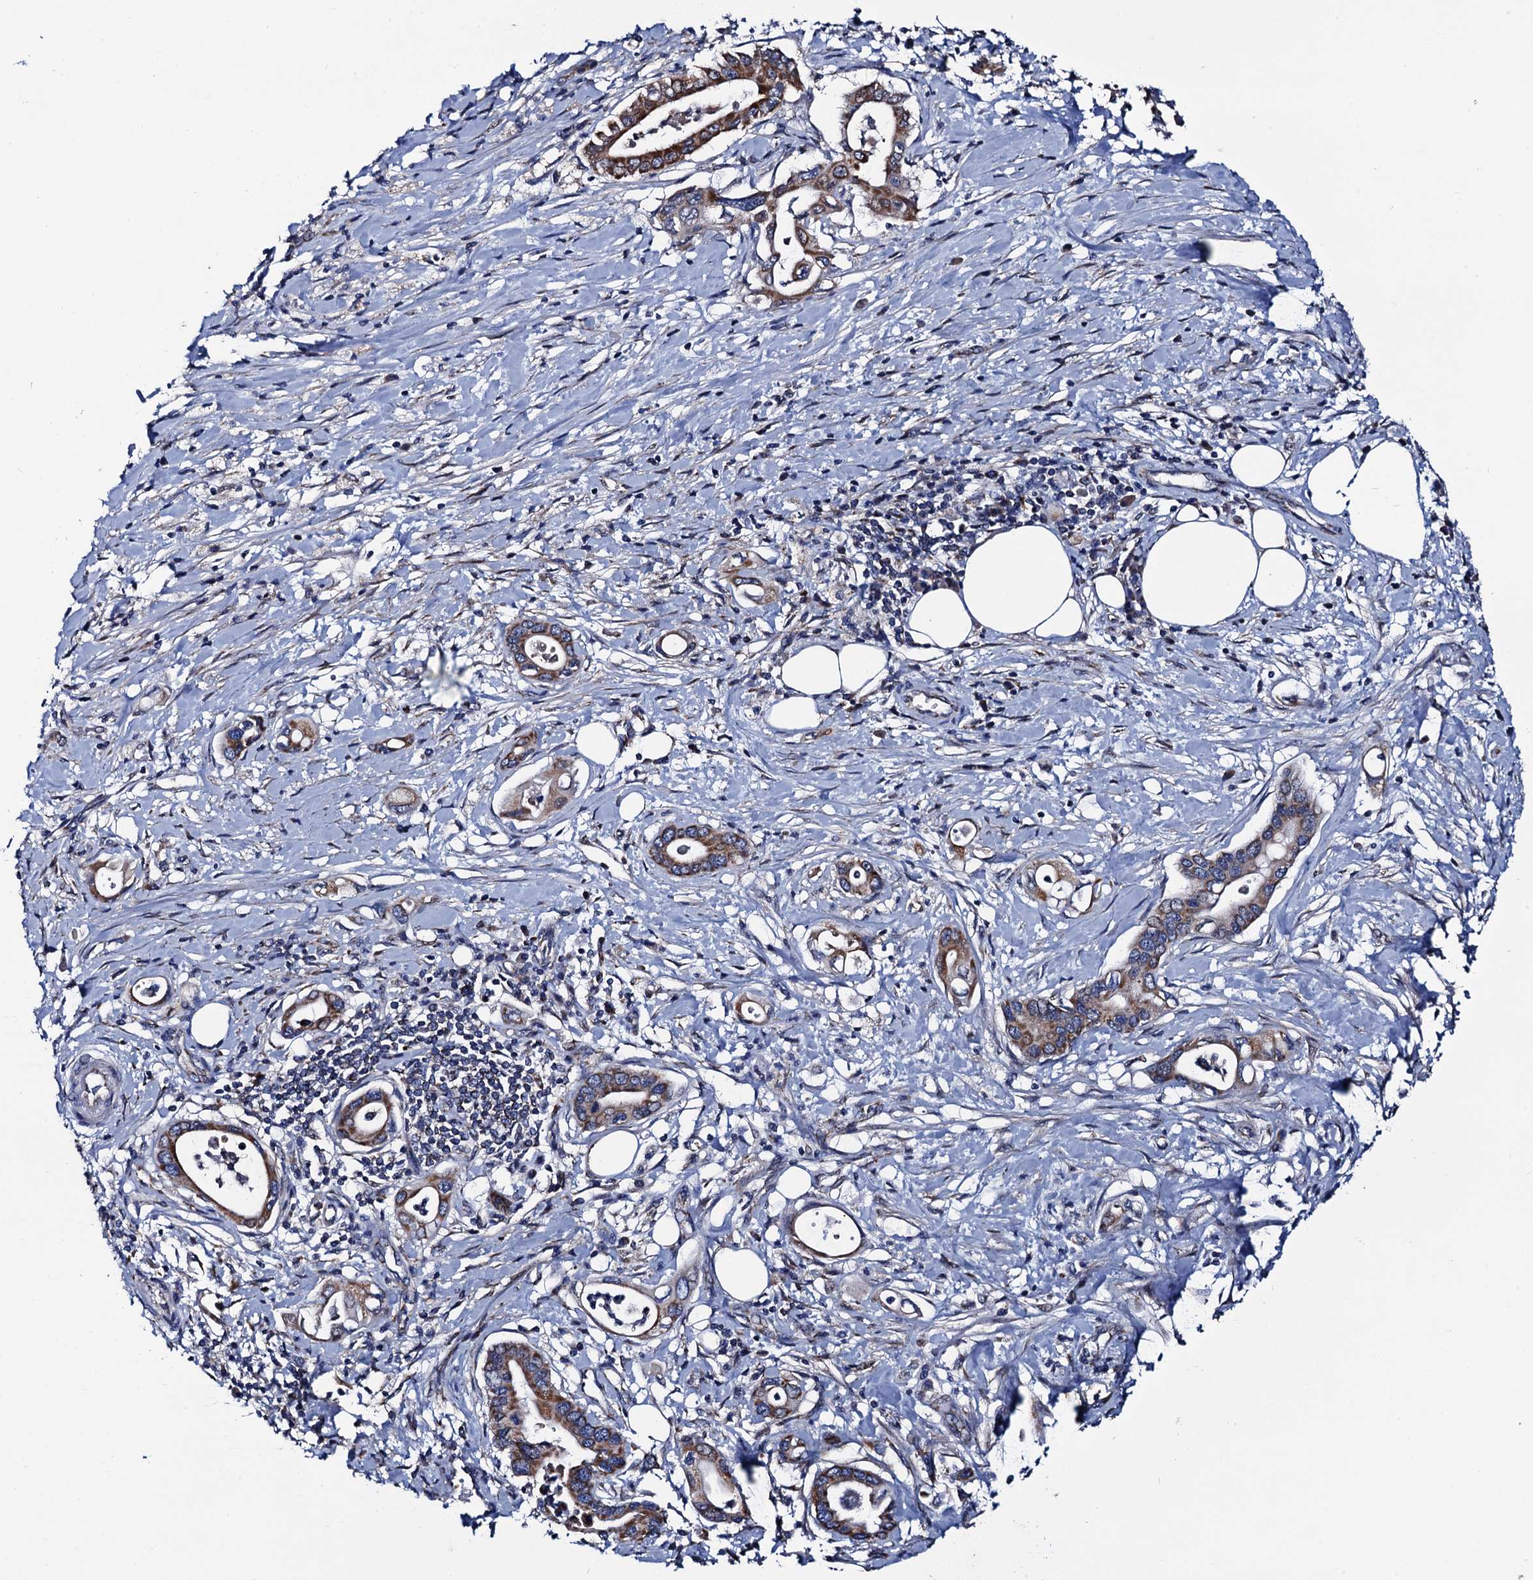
{"staining": {"intensity": "moderate", "quantity": ">75%", "location": "cytoplasmic/membranous"}, "tissue": "pancreatic cancer", "cell_type": "Tumor cells", "image_type": "cancer", "snomed": [{"axis": "morphology", "description": "Adenocarcinoma, NOS"}, {"axis": "topography", "description": "Pancreas"}], "caption": "Pancreatic adenocarcinoma stained with a brown dye exhibits moderate cytoplasmic/membranous positive positivity in approximately >75% of tumor cells.", "gene": "PTCD3", "patient": {"sex": "female", "age": 77}}